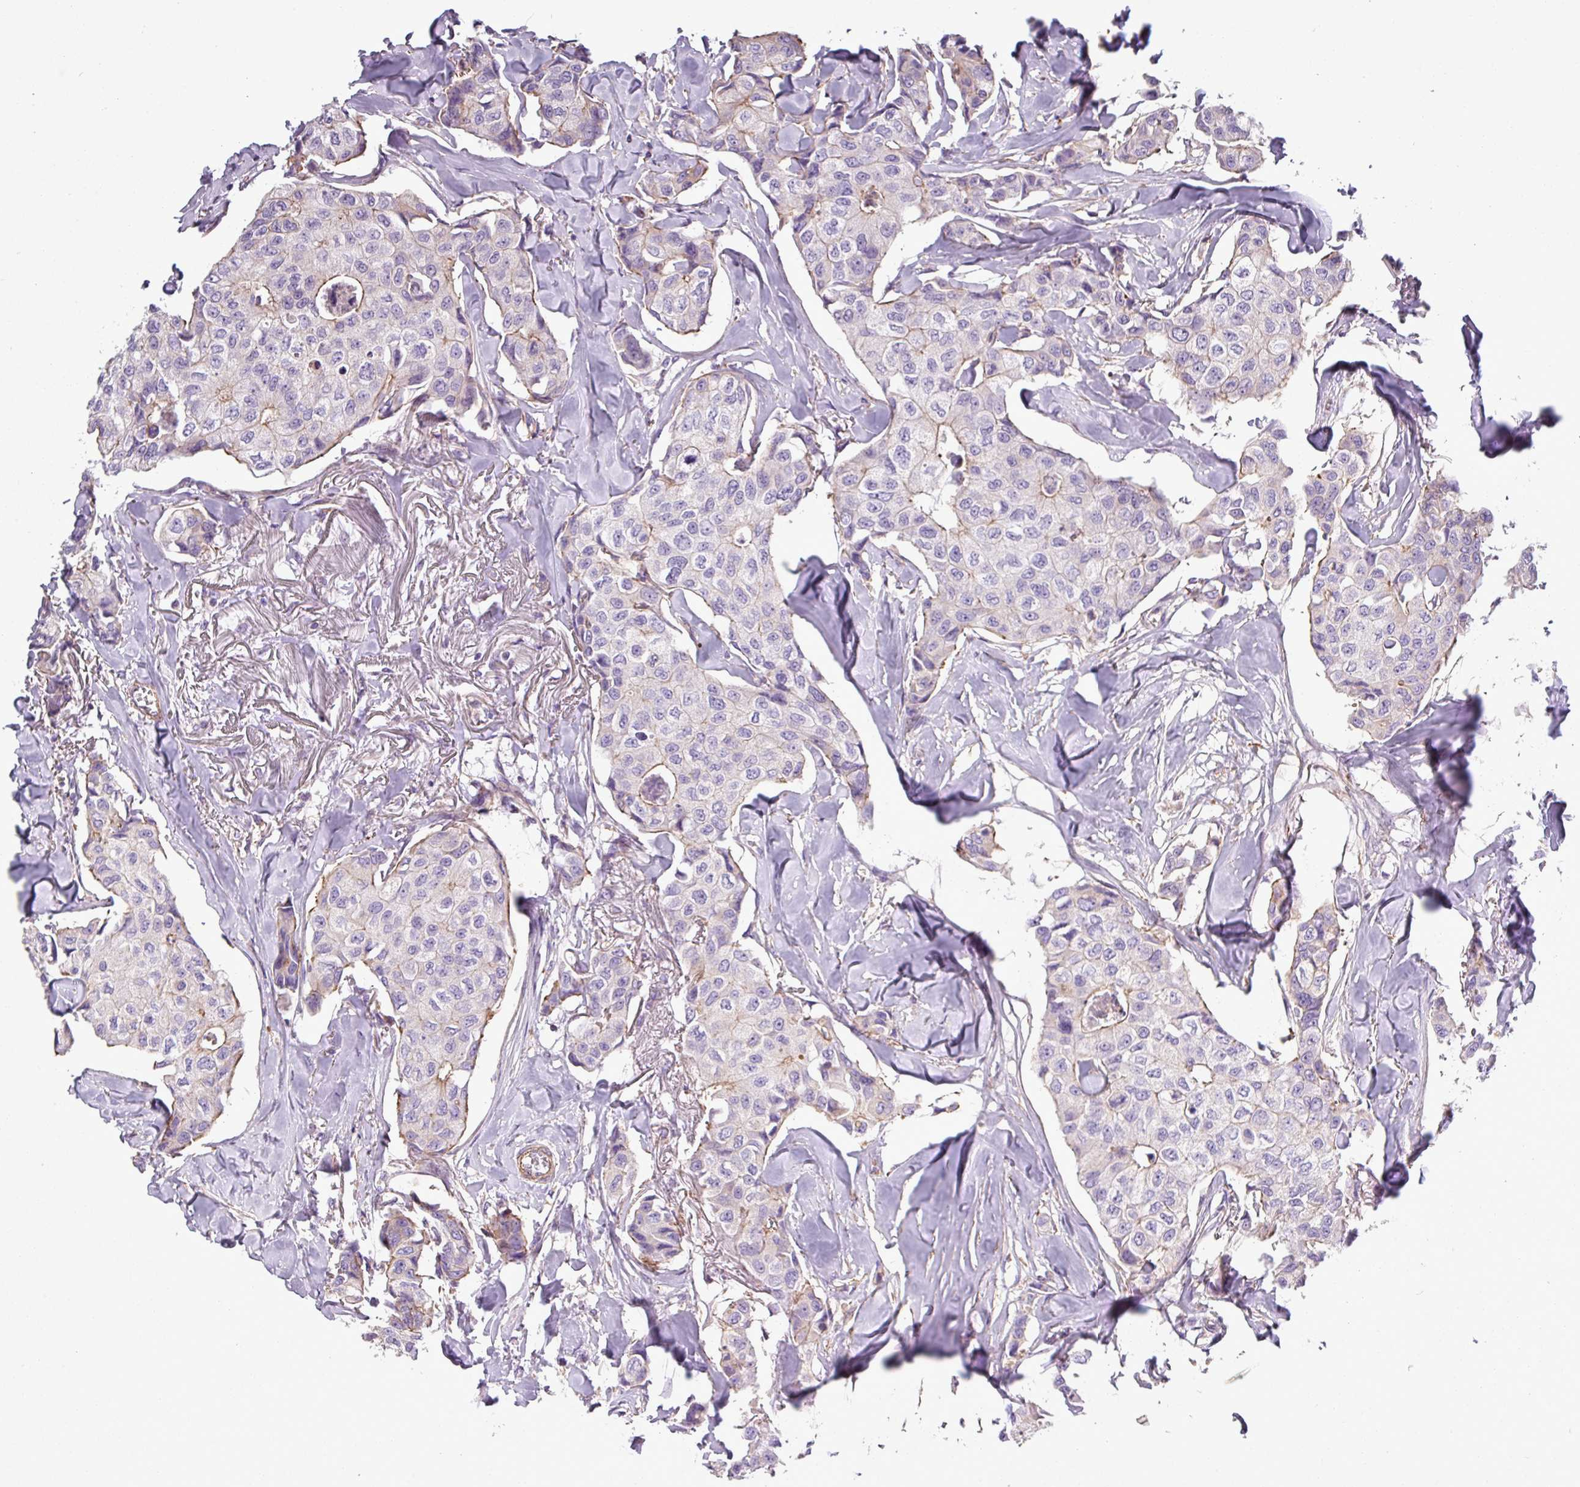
{"staining": {"intensity": "negative", "quantity": "none", "location": "none"}, "tissue": "breast cancer", "cell_type": "Tumor cells", "image_type": "cancer", "snomed": [{"axis": "morphology", "description": "Duct carcinoma"}, {"axis": "topography", "description": "Breast"}], "caption": "The photomicrograph reveals no significant staining in tumor cells of breast cancer (invasive ductal carcinoma).", "gene": "BTN2A2", "patient": {"sex": "female", "age": 80}}